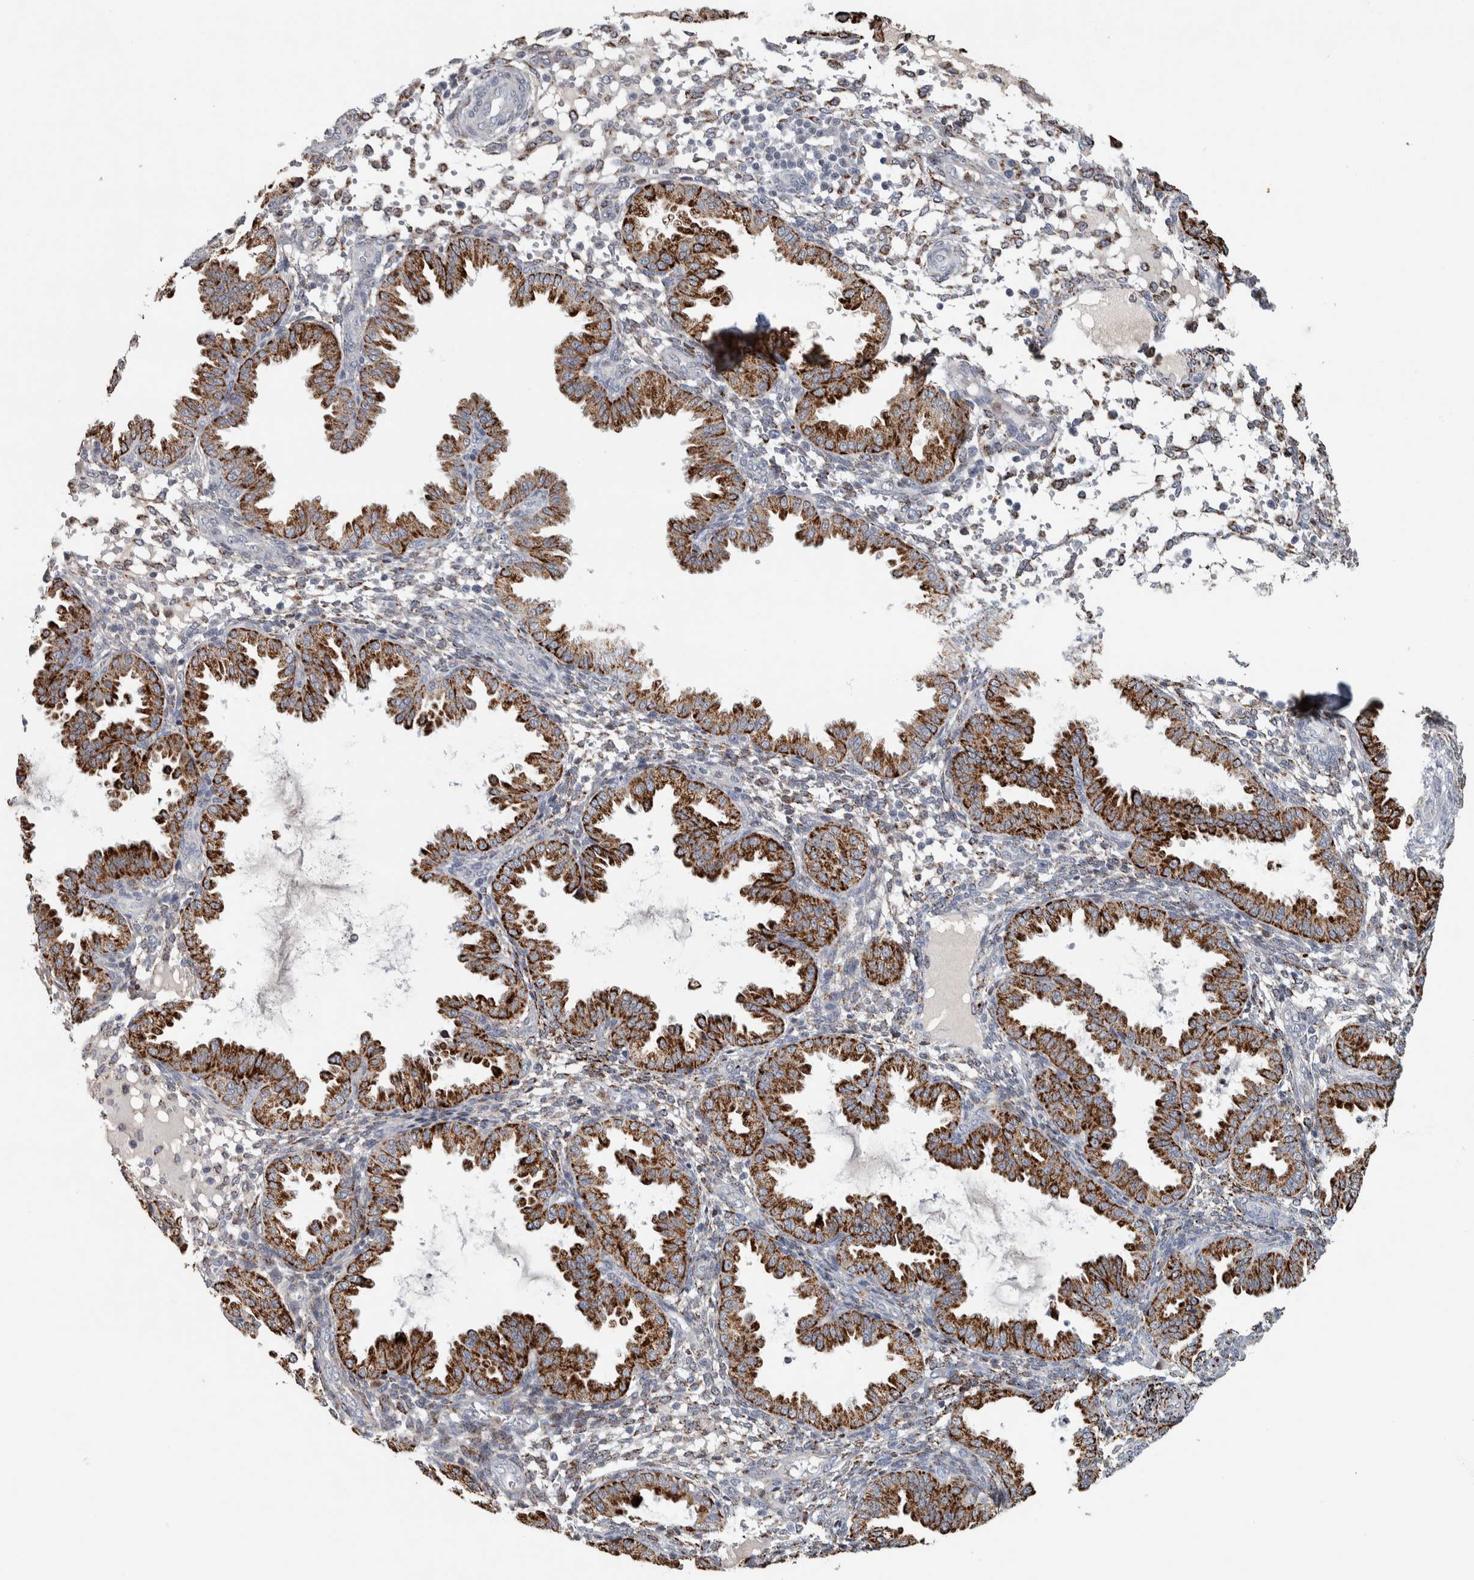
{"staining": {"intensity": "moderate", "quantity": "<25%", "location": "cytoplasmic/membranous"}, "tissue": "endometrium", "cell_type": "Cells in endometrial stroma", "image_type": "normal", "snomed": [{"axis": "morphology", "description": "Normal tissue, NOS"}, {"axis": "topography", "description": "Endometrium"}], "caption": "Protein staining of normal endometrium demonstrates moderate cytoplasmic/membranous positivity in approximately <25% of cells in endometrial stroma.", "gene": "FAM78A", "patient": {"sex": "female", "age": 33}}